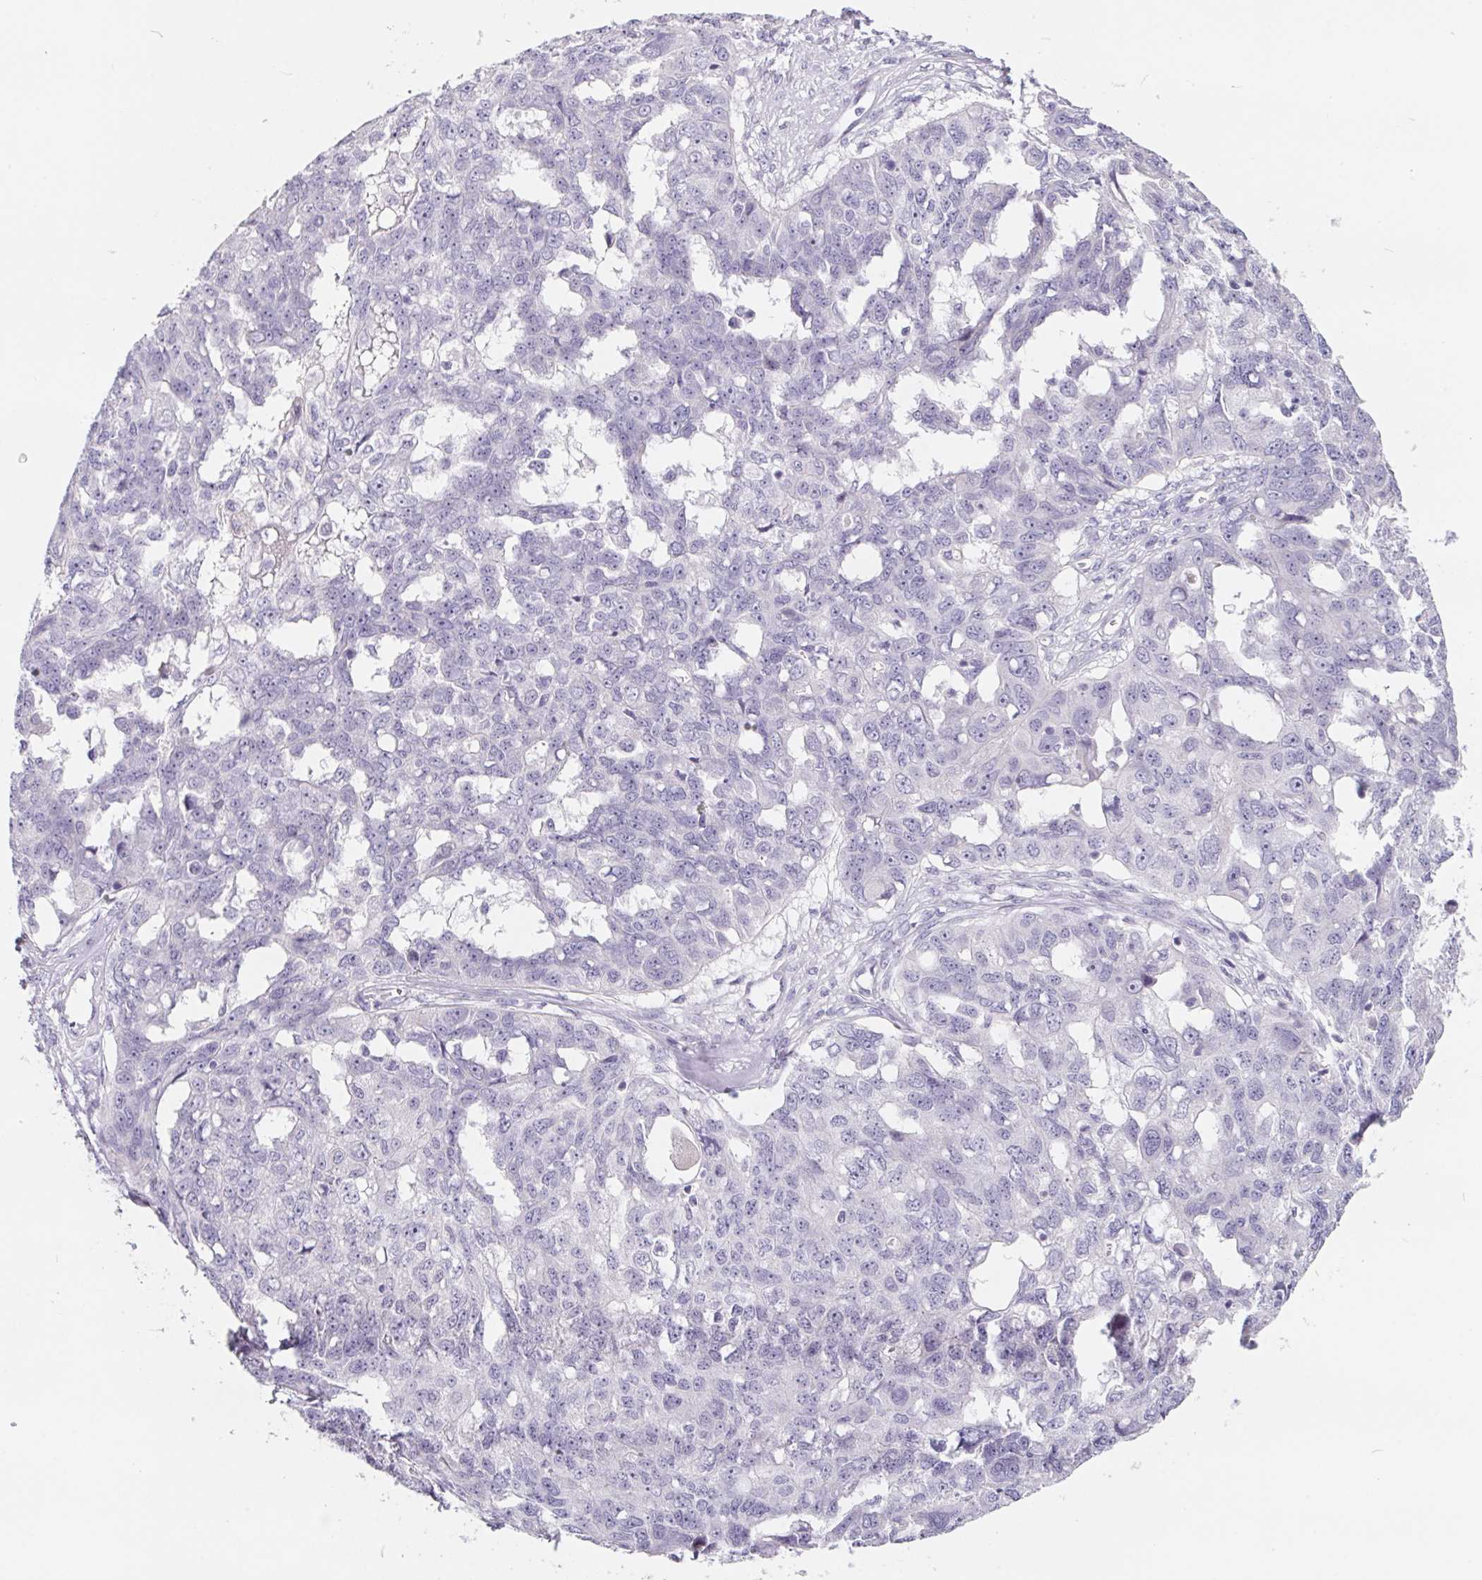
{"staining": {"intensity": "negative", "quantity": "none", "location": "none"}, "tissue": "ovarian cancer", "cell_type": "Tumor cells", "image_type": "cancer", "snomed": [{"axis": "morphology", "description": "Carcinoma, endometroid"}, {"axis": "topography", "description": "Ovary"}], "caption": "The micrograph exhibits no significant positivity in tumor cells of ovarian cancer (endometroid carcinoma).", "gene": "FDX1", "patient": {"sex": "female", "age": 70}}